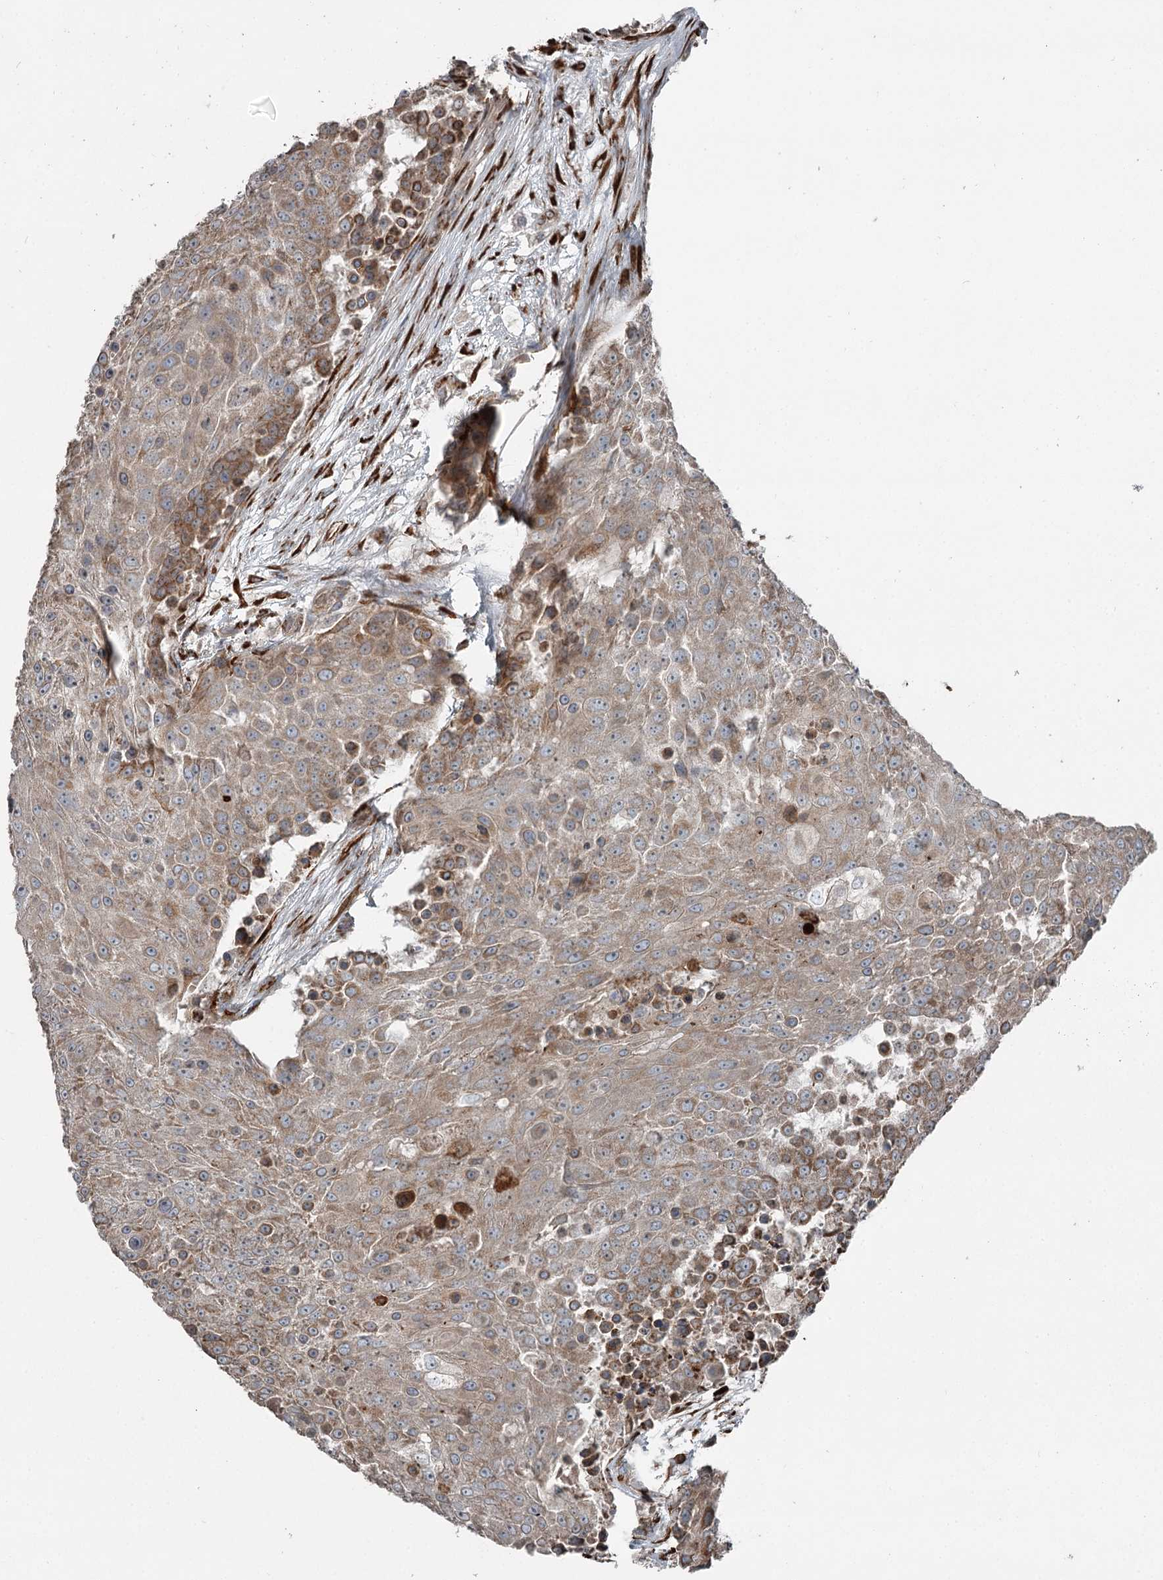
{"staining": {"intensity": "moderate", "quantity": ">75%", "location": "cytoplasmic/membranous"}, "tissue": "urothelial cancer", "cell_type": "Tumor cells", "image_type": "cancer", "snomed": [{"axis": "morphology", "description": "Urothelial carcinoma, High grade"}, {"axis": "topography", "description": "Urinary bladder"}], "caption": "Urothelial carcinoma (high-grade) tissue shows moderate cytoplasmic/membranous staining in approximately >75% of tumor cells, visualized by immunohistochemistry. Using DAB (3,3'-diaminobenzidine) (brown) and hematoxylin (blue) stains, captured at high magnification using brightfield microscopy.", "gene": "RASSF8", "patient": {"sex": "female", "age": 63}}